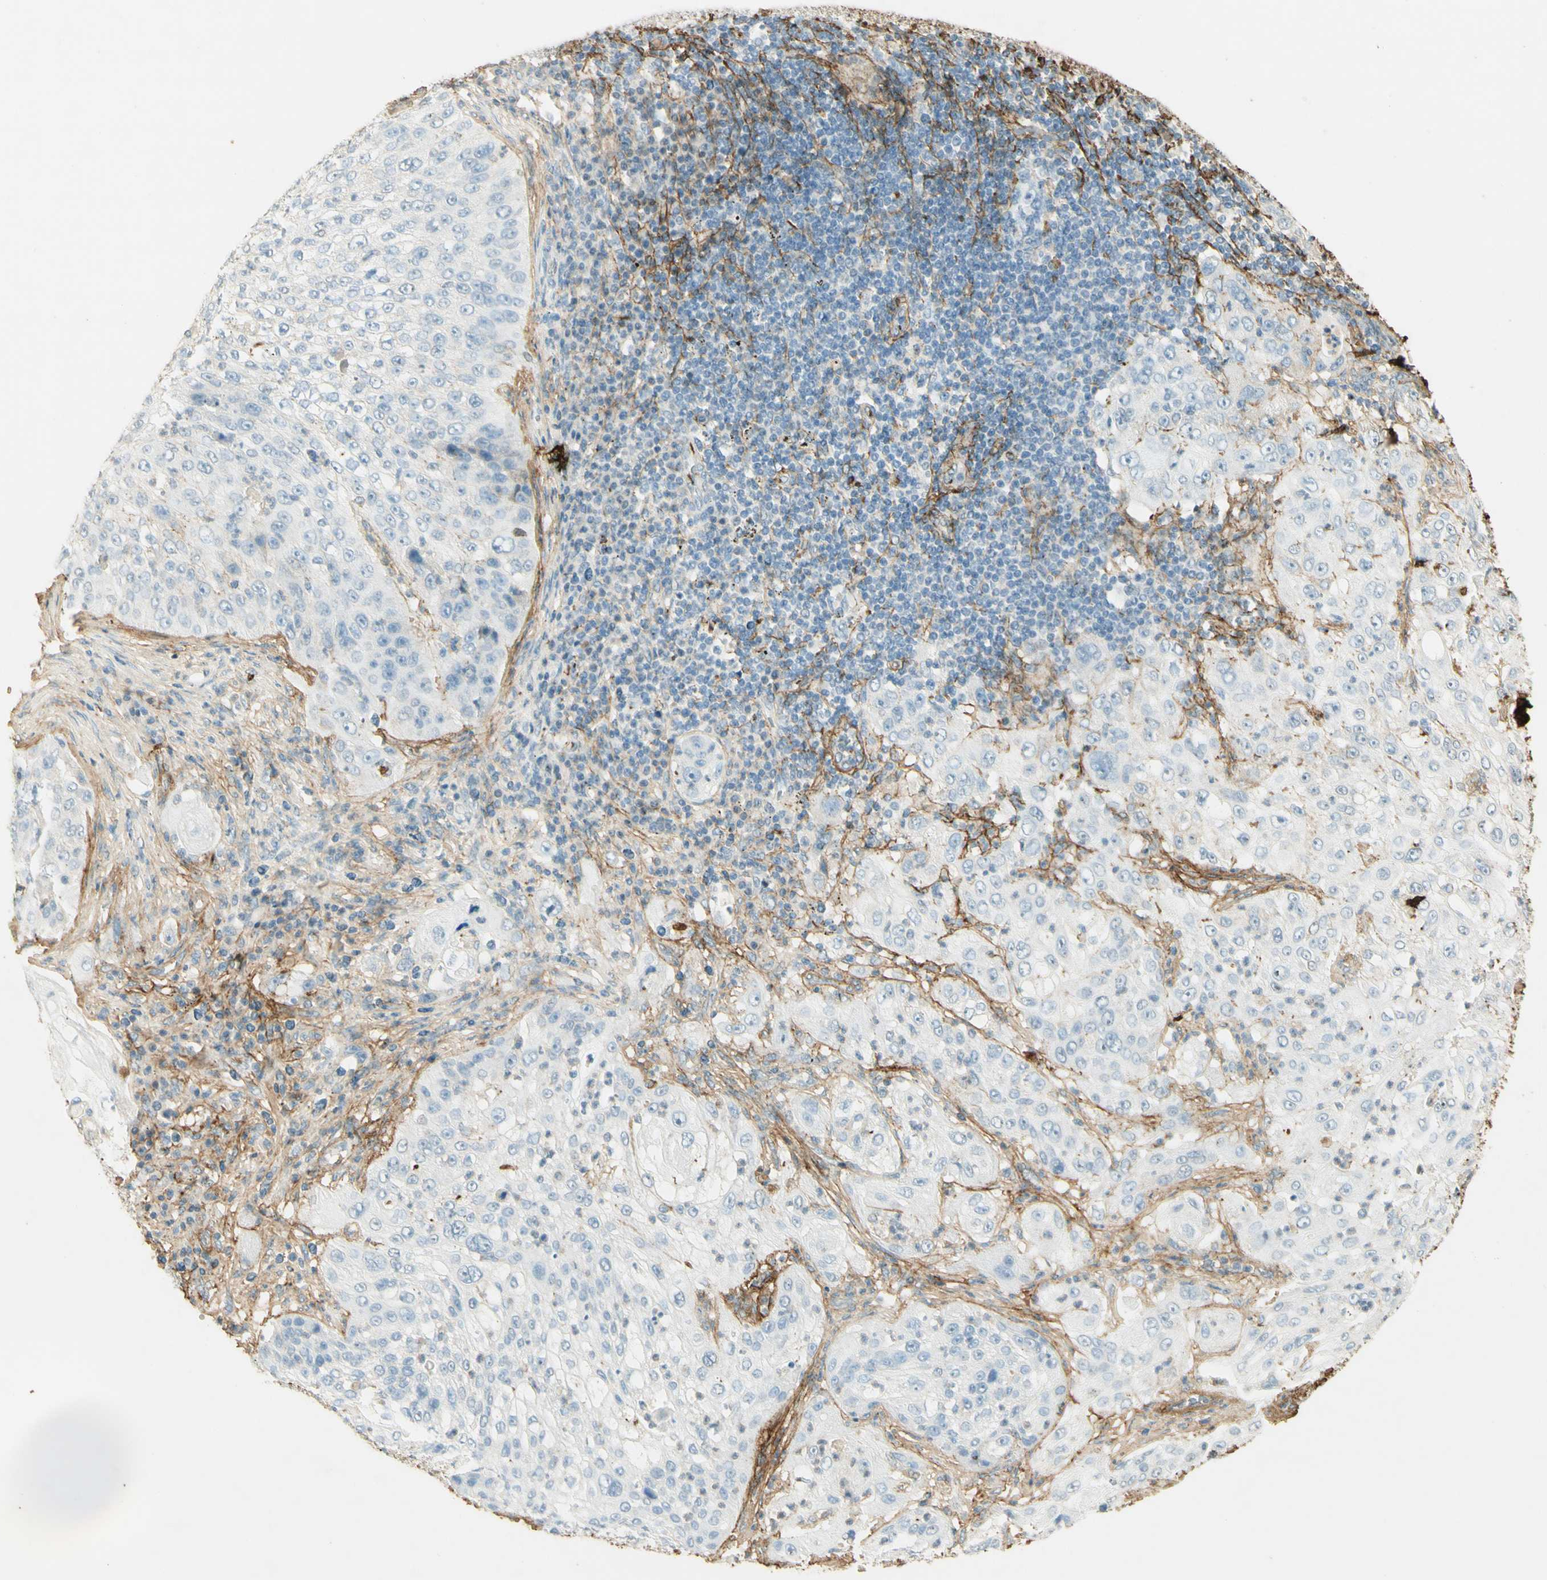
{"staining": {"intensity": "negative", "quantity": "none", "location": "none"}, "tissue": "lung cancer", "cell_type": "Tumor cells", "image_type": "cancer", "snomed": [{"axis": "morphology", "description": "Inflammation, NOS"}, {"axis": "morphology", "description": "Squamous cell carcinoma, NOS"}, {"axis": "topography", "description": "Lymph node"}, {"axis": "topography", "description": "Soft tissue"}, {"axis": "topography", "description": "Lung"}], "caption": "Lung cancer was stained to show a protein in brown. There is no significant staining in tumor cells.", "gene": "TNN", "patient": {"sex": "male", "age": 66}}